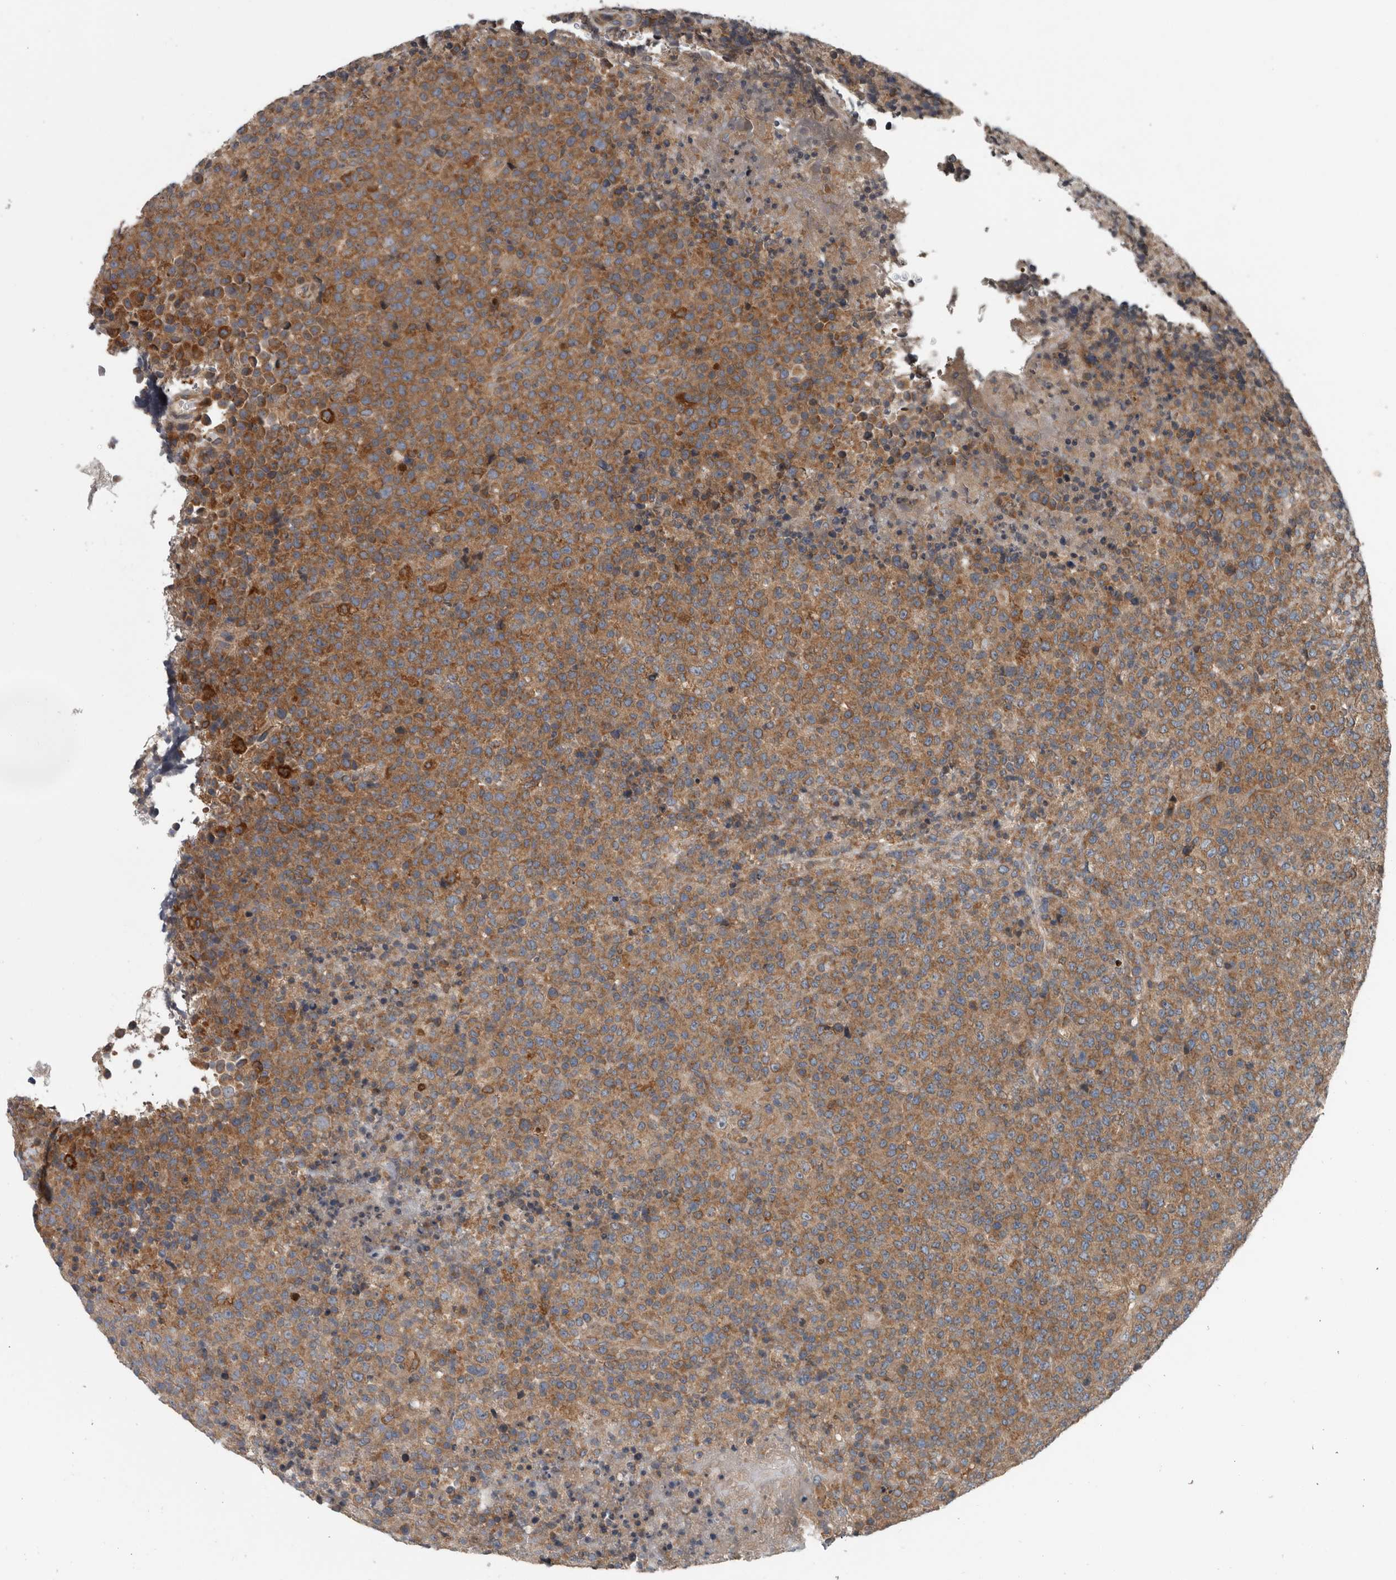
{"staining": {"intensity": "moderate", "quantity": ">75%", "location": "cytoplasmic/membranous"}, "tissue": "lymphoma", "cell_type": "Tumor cells", "image_type": "cancer", "snomed": [{"axis": "morphology", "description": "Malignant lymphoma, non-Hodgkin's type, High grade"}, {"axis": "topography", "description": "Lymph node"}], "caption": "Protein analysis of high-grade malignant lymphoma, non-Hodgkin's type tissue shows moderate cytoplasmic/membranous expression in about >75% of tumor cells. The protein of interest is shown in brown color, while the nuclei are stained blue.", "gene": "TMEM199", "patient": {"sex": "male", "age": 13}}